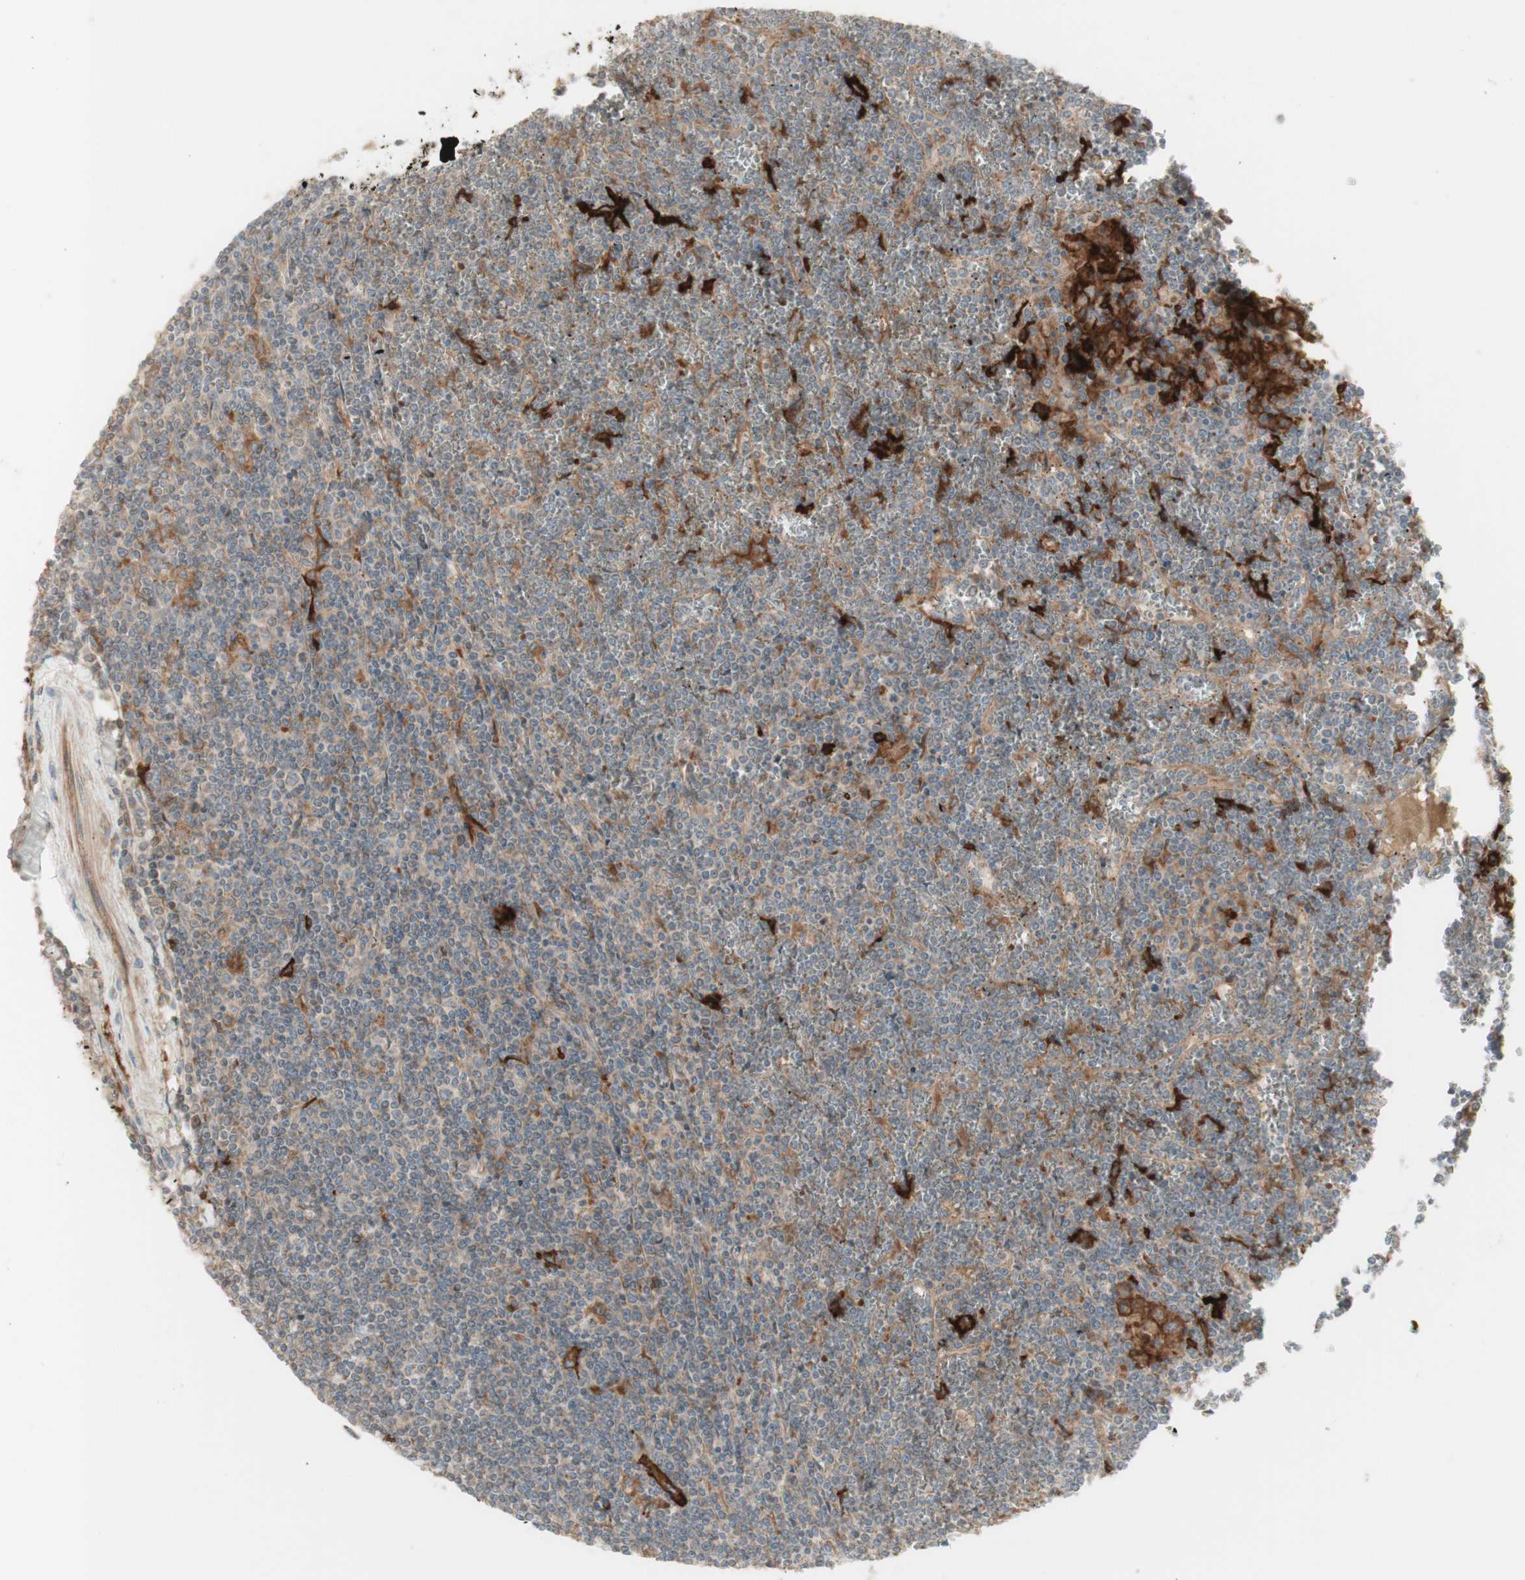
{"staining": {"intensity": "strong", "quantity": "<25%", "location": "cytoplasmic/membranous"}, "tissue": "lymphoma", "cell_type": "Tumor cells", "image_type": "cancer", "snomed": [{"axis": "morphology", "description": "Malignant lymphoma, non-Hodgkin's type, Low grade"}, {"axis": "topography", "description": "Spleen"}], "caption": "Lymphoma stained with a brown dye exhibits strong cytoplasmic/membranous positive staining in approximately <25% of tumor cells.", "gene": "PTGER4", "patient": {"sex": "female", "age": 19}}